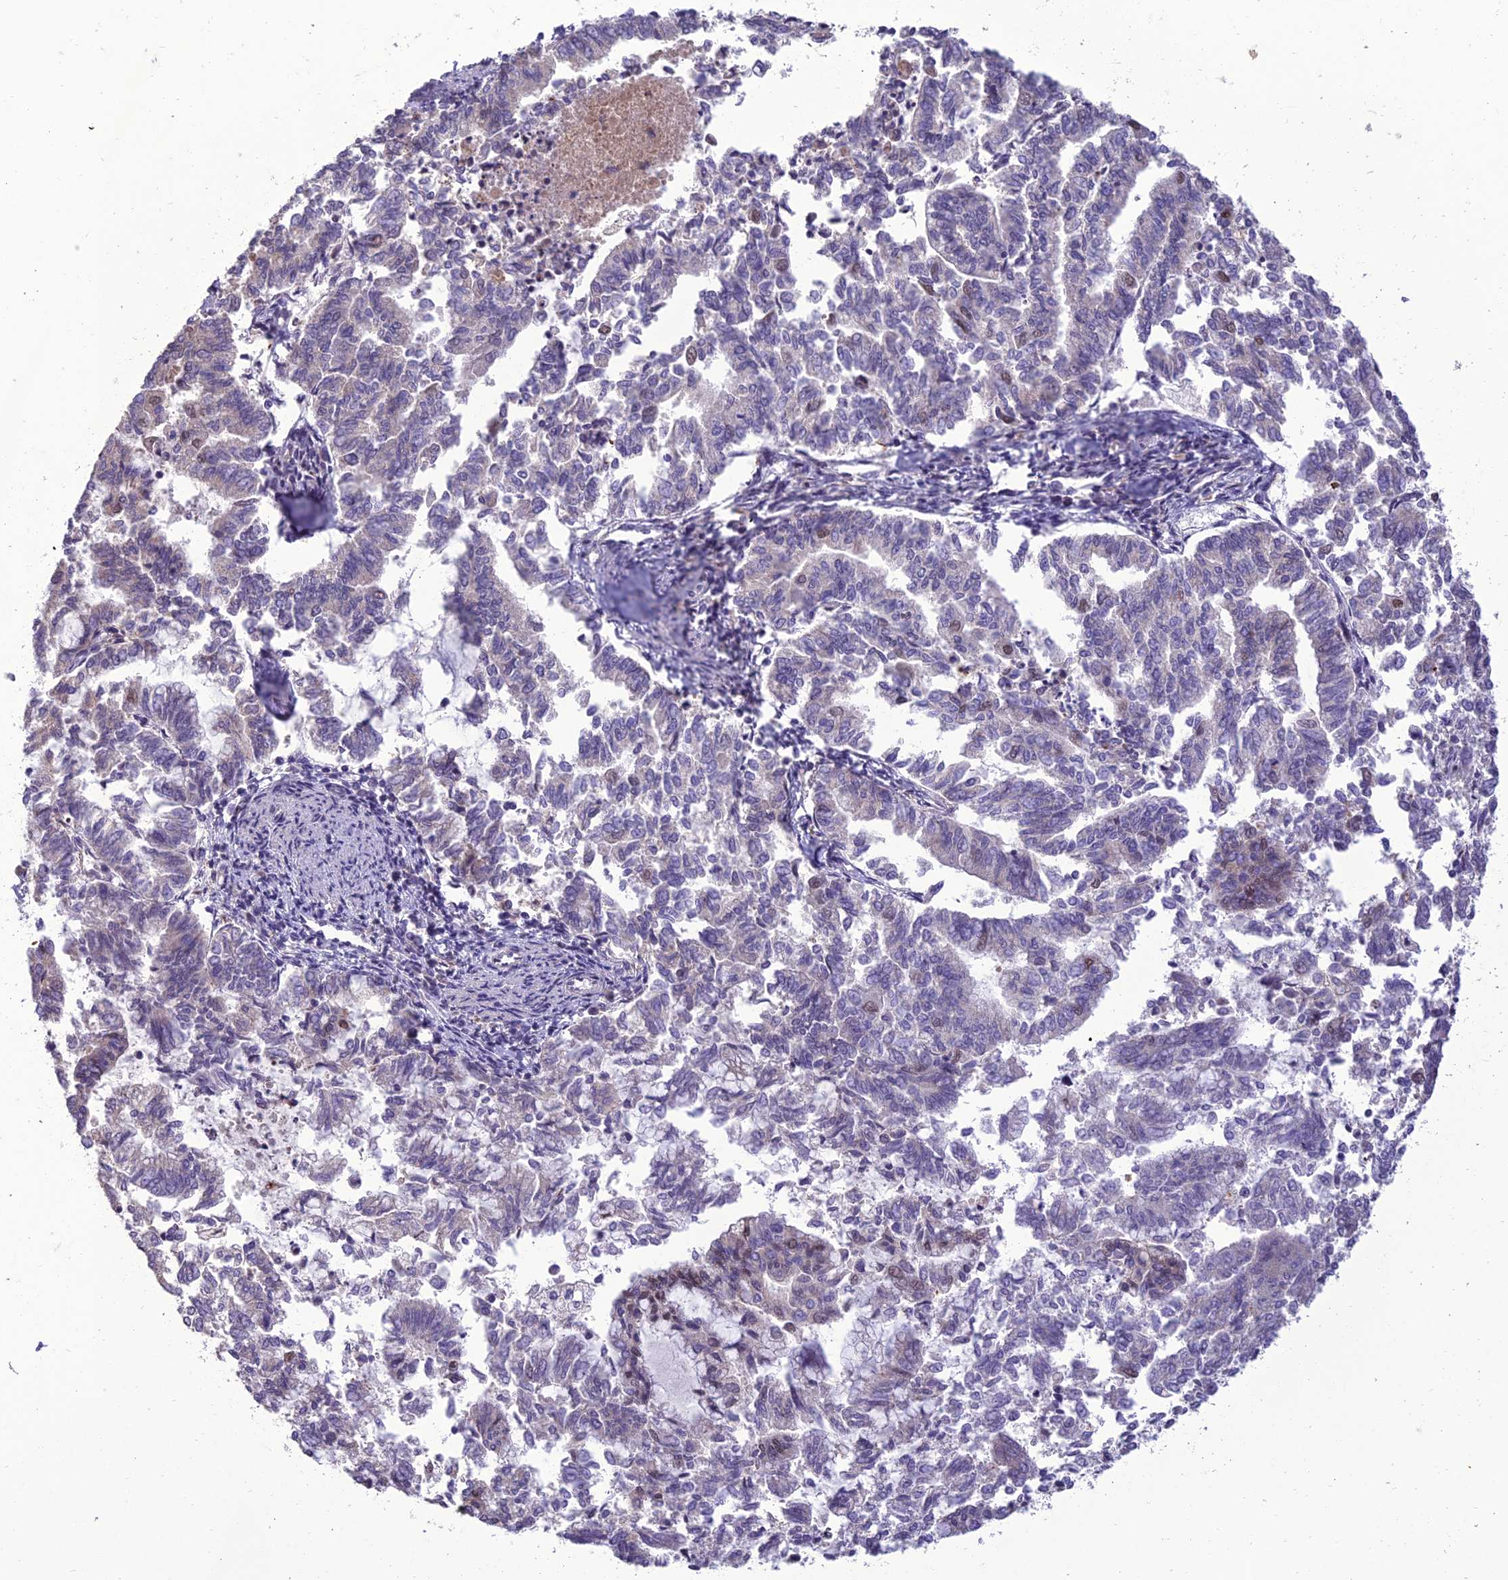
{"staining": {"intensity": "weak", "quantity": "<25%", "location": "nuclear"}, "tissue": "endometrial cancer", "cell_type": "Tumor cells", "image_type": "cancer", "snomed": [{"axis": "morphology", "description": "Adenocarcinoma, NOS"}, {"axis": "topography", "description": "Endometrium"}], "caption": "Tumor cells show no significant staining in endometrial adenocarcinoma. (DAB IHC, high magnification).", "gene": "RANBP3", "patient": {"sex": "female", "age": 79}}